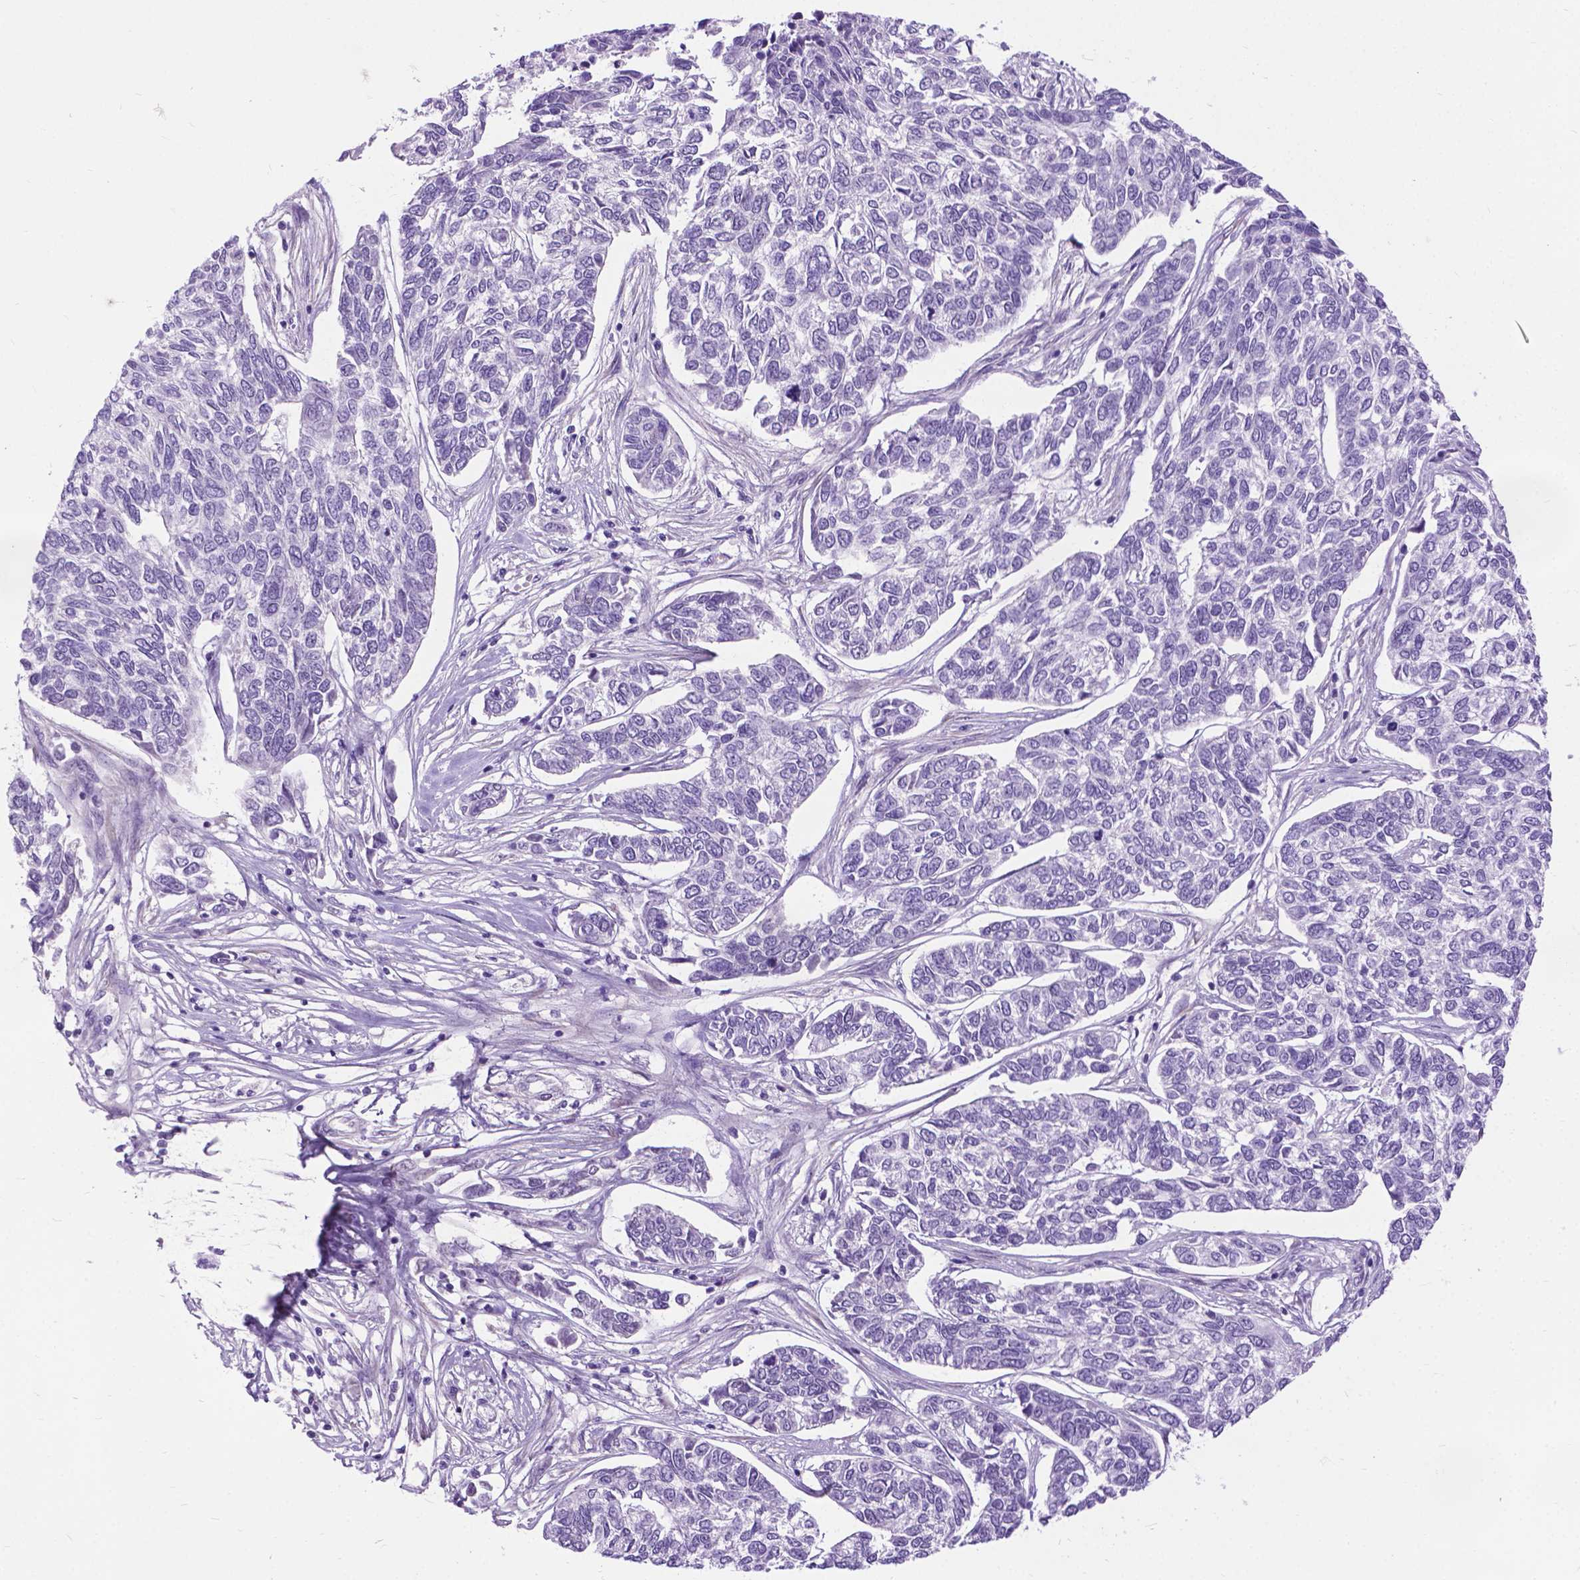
{"staining": {"intensity": "negative", "quantity": "none", "location": "none"}, "tissue": "skin cancer", "cell_type": "Tumor cells", "image_type": "cancer", "snomed": [{"axis": "morphology", "description": "Basal cell carcinoma"}, {"axis": "topography", "description": "Skin"}], "caption": "Immunohistochemical staining of skin cancer (basal cell carcinoma) reveals no significant positivity in tumor cells.", "gene": "APCDD1L", "patient": {"sex": "female", "age": 65}}